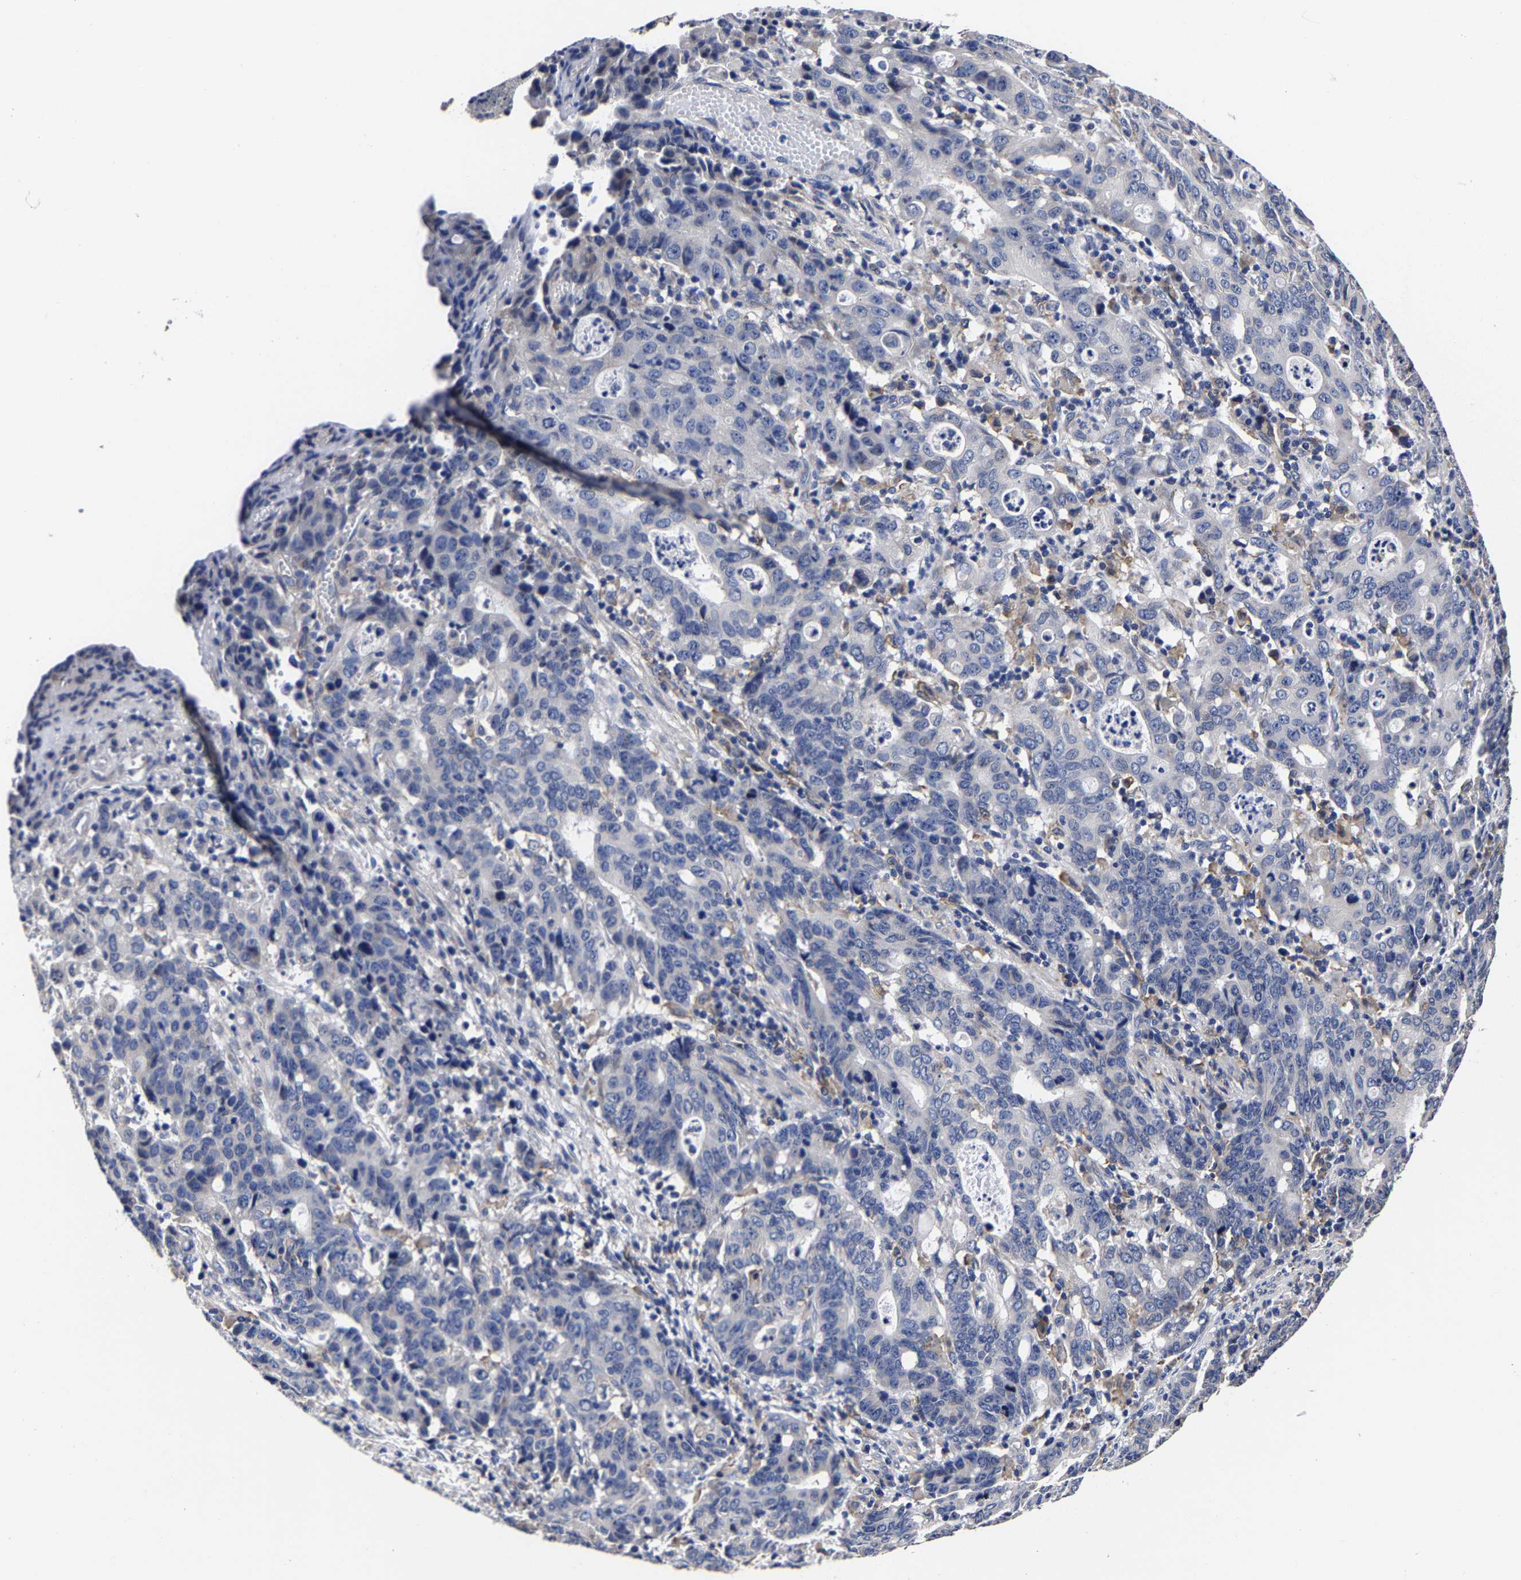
{"staining": {"intensity": "negative", "quantity": "none", "location": "none"}, "tissue": "stomach cancer", "cell_type": "Tumor cells", "image_type": "cancer", "snomed": [{"axis": "morphology", "description": "Adenocarcinoma, NOS"}, {"axis": "topography", "description": "Stomach, upper"}], "caption": "The micrograph demonstrates no staining of tumor cells in stomach cancer. (Brightfield microscopy of DAB (3,3'-diaminobenzidine) immunohistochemistry at high magnification).", "gene": "AASS", "patient": {"sex": "male", "age": 69}}